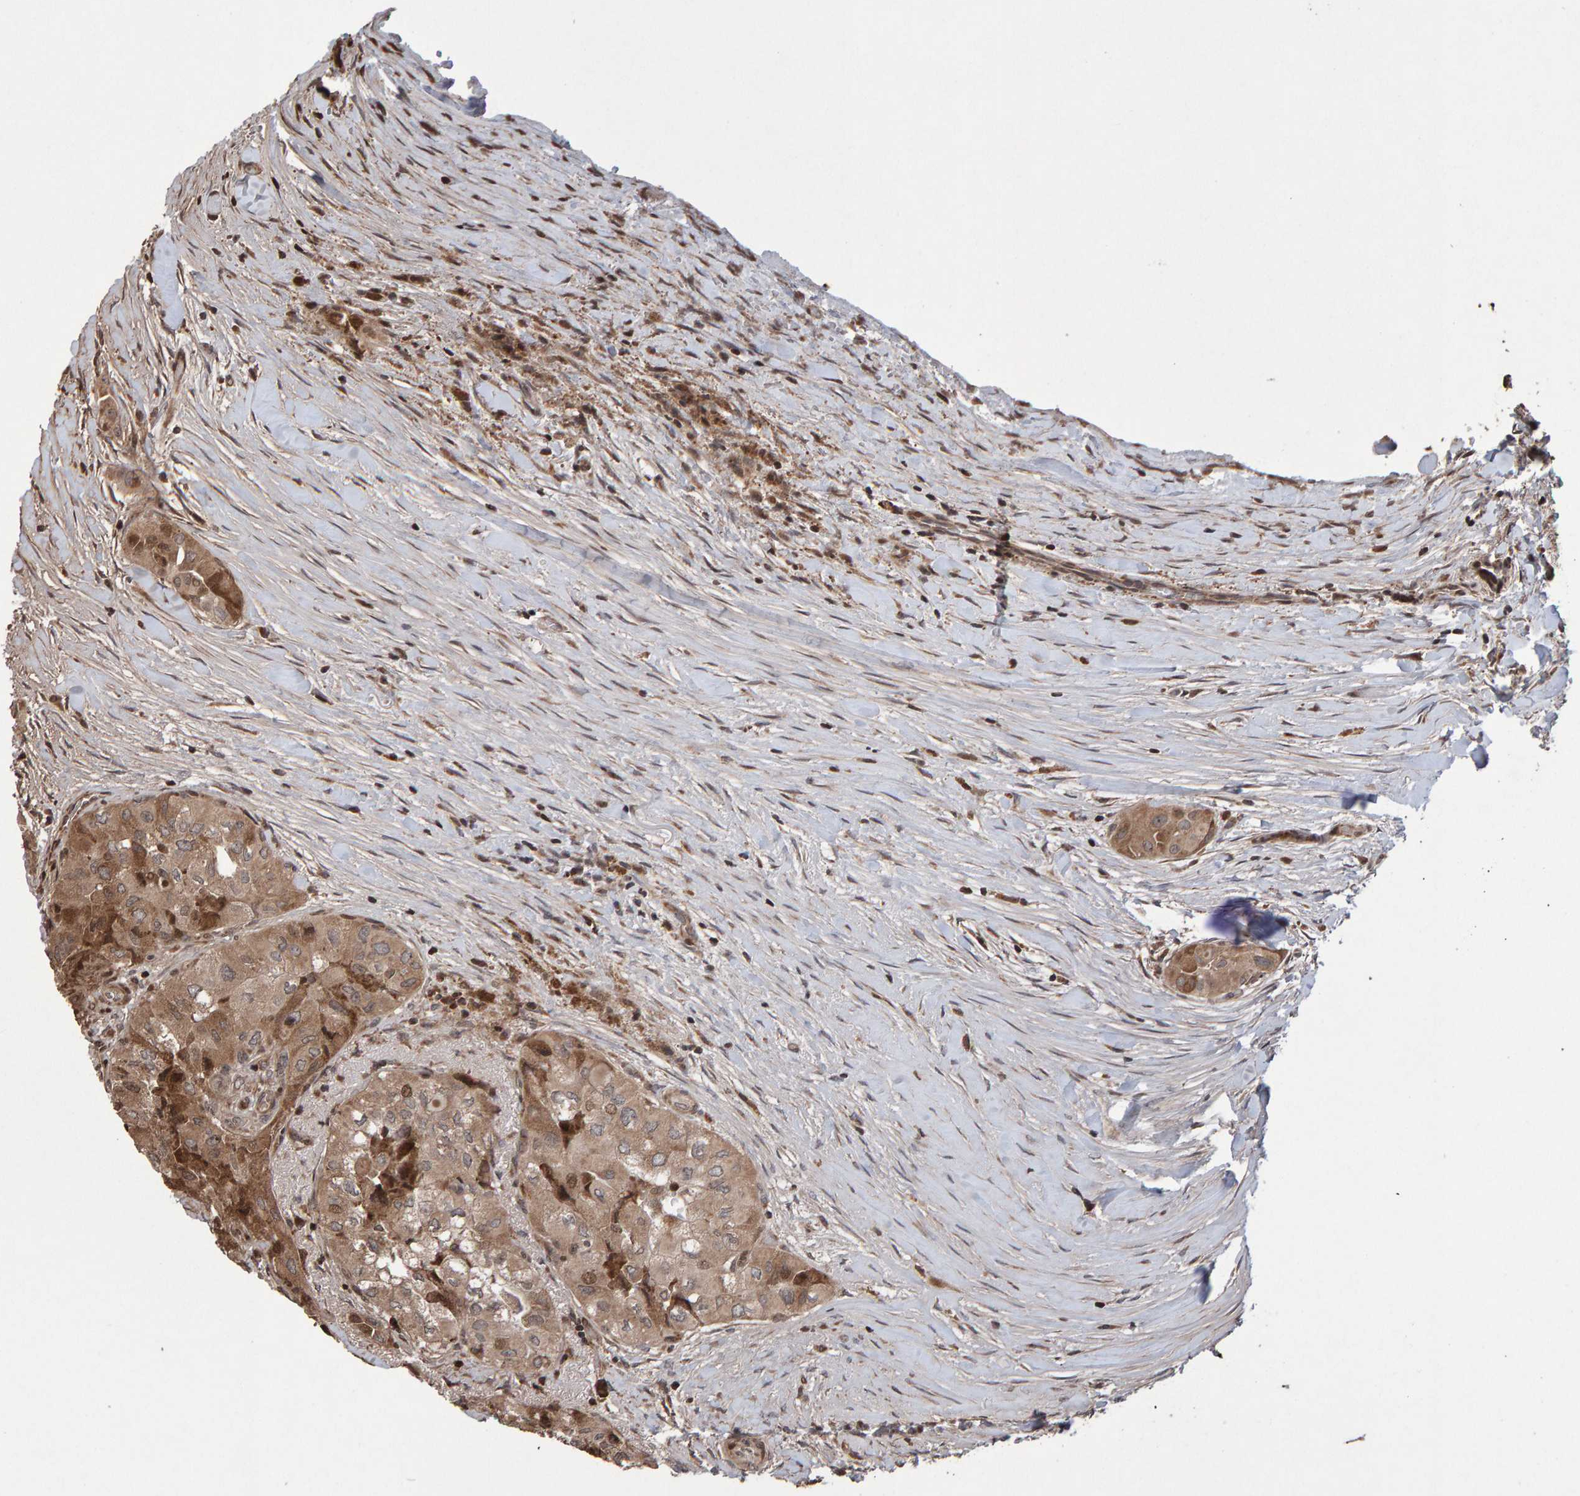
{"staining": {"intensity": "moderate", "quantity": ">75%", "location": "cytoplasmic/membranous"}, "tissue": "thyroid cancer", "cell_type": "Tumor cells", "image_type": "cancer", "snomed": [{"axis": "morphology", "description": "Papillary adenocarcinoma, NOS"}, {"axis": "topography", "description": "Thyroid gland"}], "caption": "An immunohistochemistry (IHC) micrograph of tumor tissue is shown. Protein staining in brown labels moderate cytoplasmic/membranous positivity in thyroid papillary adenocarcinoma within tumor cells.", "gene": "PECR", "patient": {"sex": "female", "age": 59}}